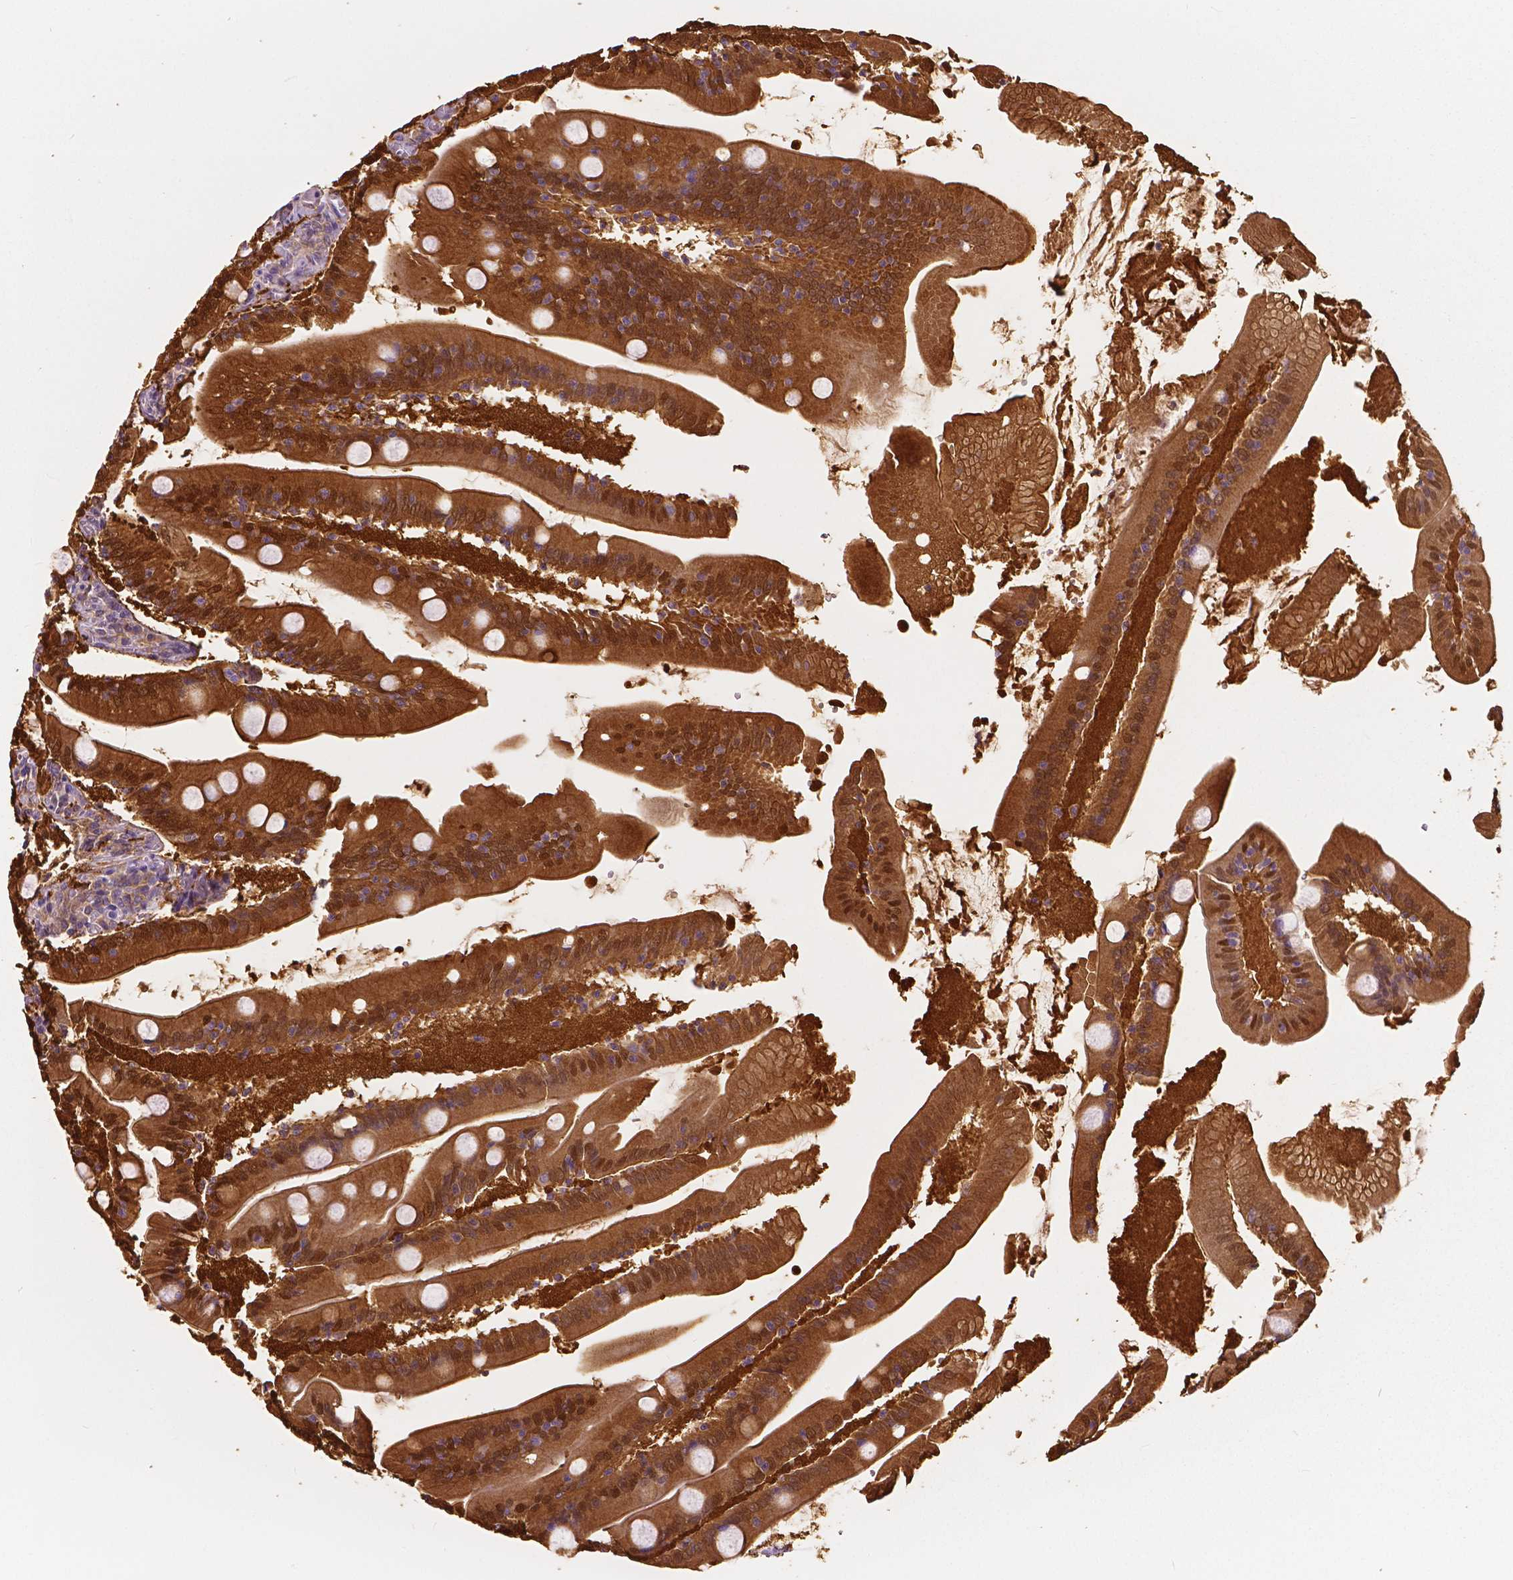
{"staining": {"intensity": "moderate", "quantity": ">75%", "location": "cytoplasmic/membranous,nuclear"}, "tissue": "small intestine", "cell_type": "Glandular cells", "image_type": "normal", "snomed": [{"axis": "morphology", "description": "Normal tissue, NOS"}, {"axis": "topography", "description": "Small intestine"}], "caption": "Immunohistochemistry of benign human small intestine shows medium levels of moderate cytoplasmic/membranous,nuclear staining in about >75% of glandular cells.", "gene": "TKFC", "patient": {"sex": "male", "age": 37}}